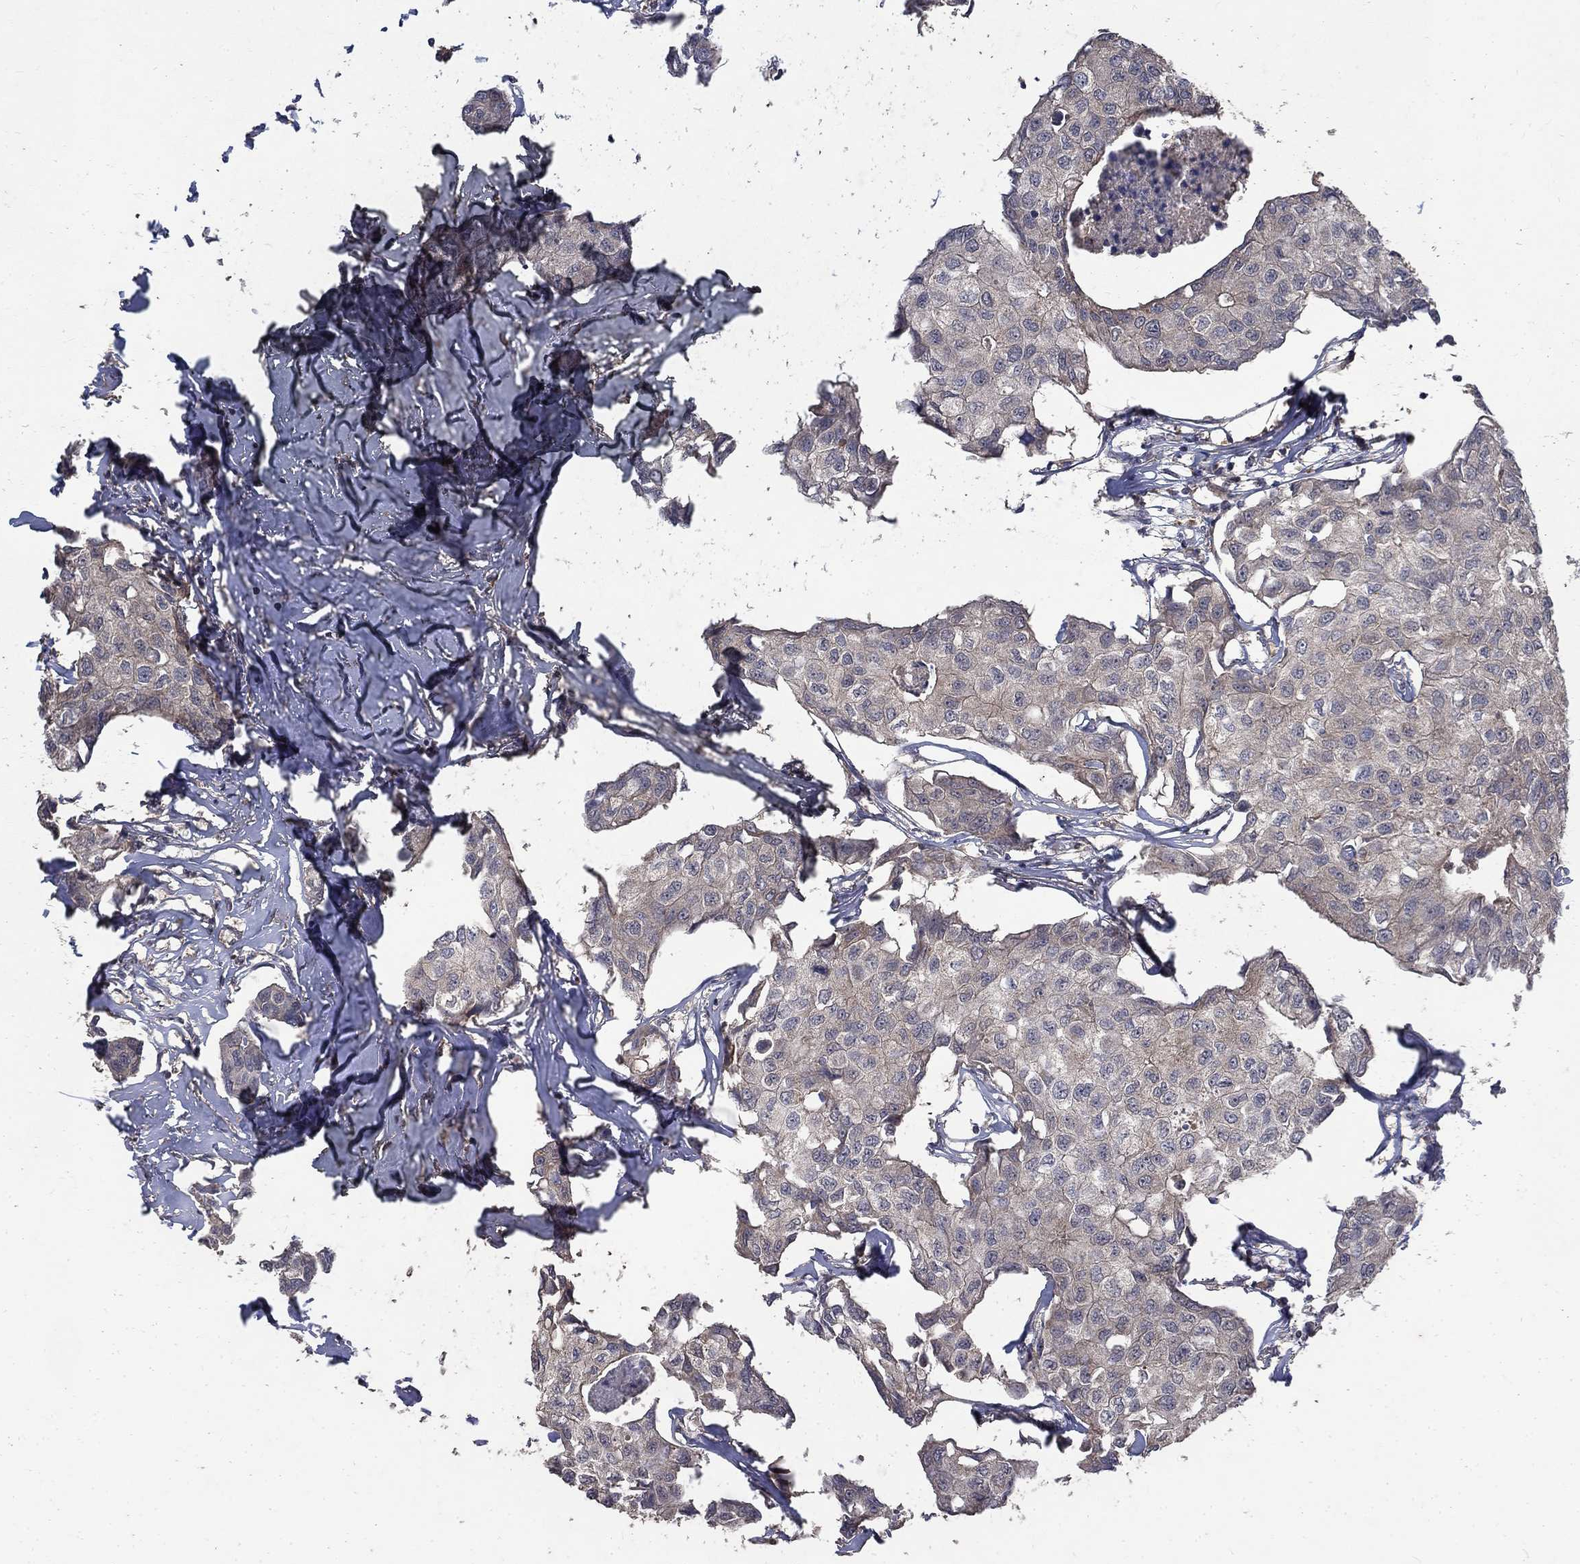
{"staining": {"intensity": "negative", "quantity": "none", "location": "none"}, "tissue": "breast cancer", "cell_type": "Tumor cells", "image_type": "cancer", "snomed": [{"axis": "morphology", "description": "Duct carcinoma"}, {"axis": "topography", "description": "Breast"}], "caption": "A high-resolution image shows immunohistochemistry (IHC) staining of breast cancer, which reveals no significant expression in tumor cells. (Stains: DAB (3,3'-diaminobenzidine) IHC with hematoxylin counter stain, Microscopy: brightfield microscopy at high magnification).", "gene": "C17orf75", "patient": {"sex": "female", "age": 80}}